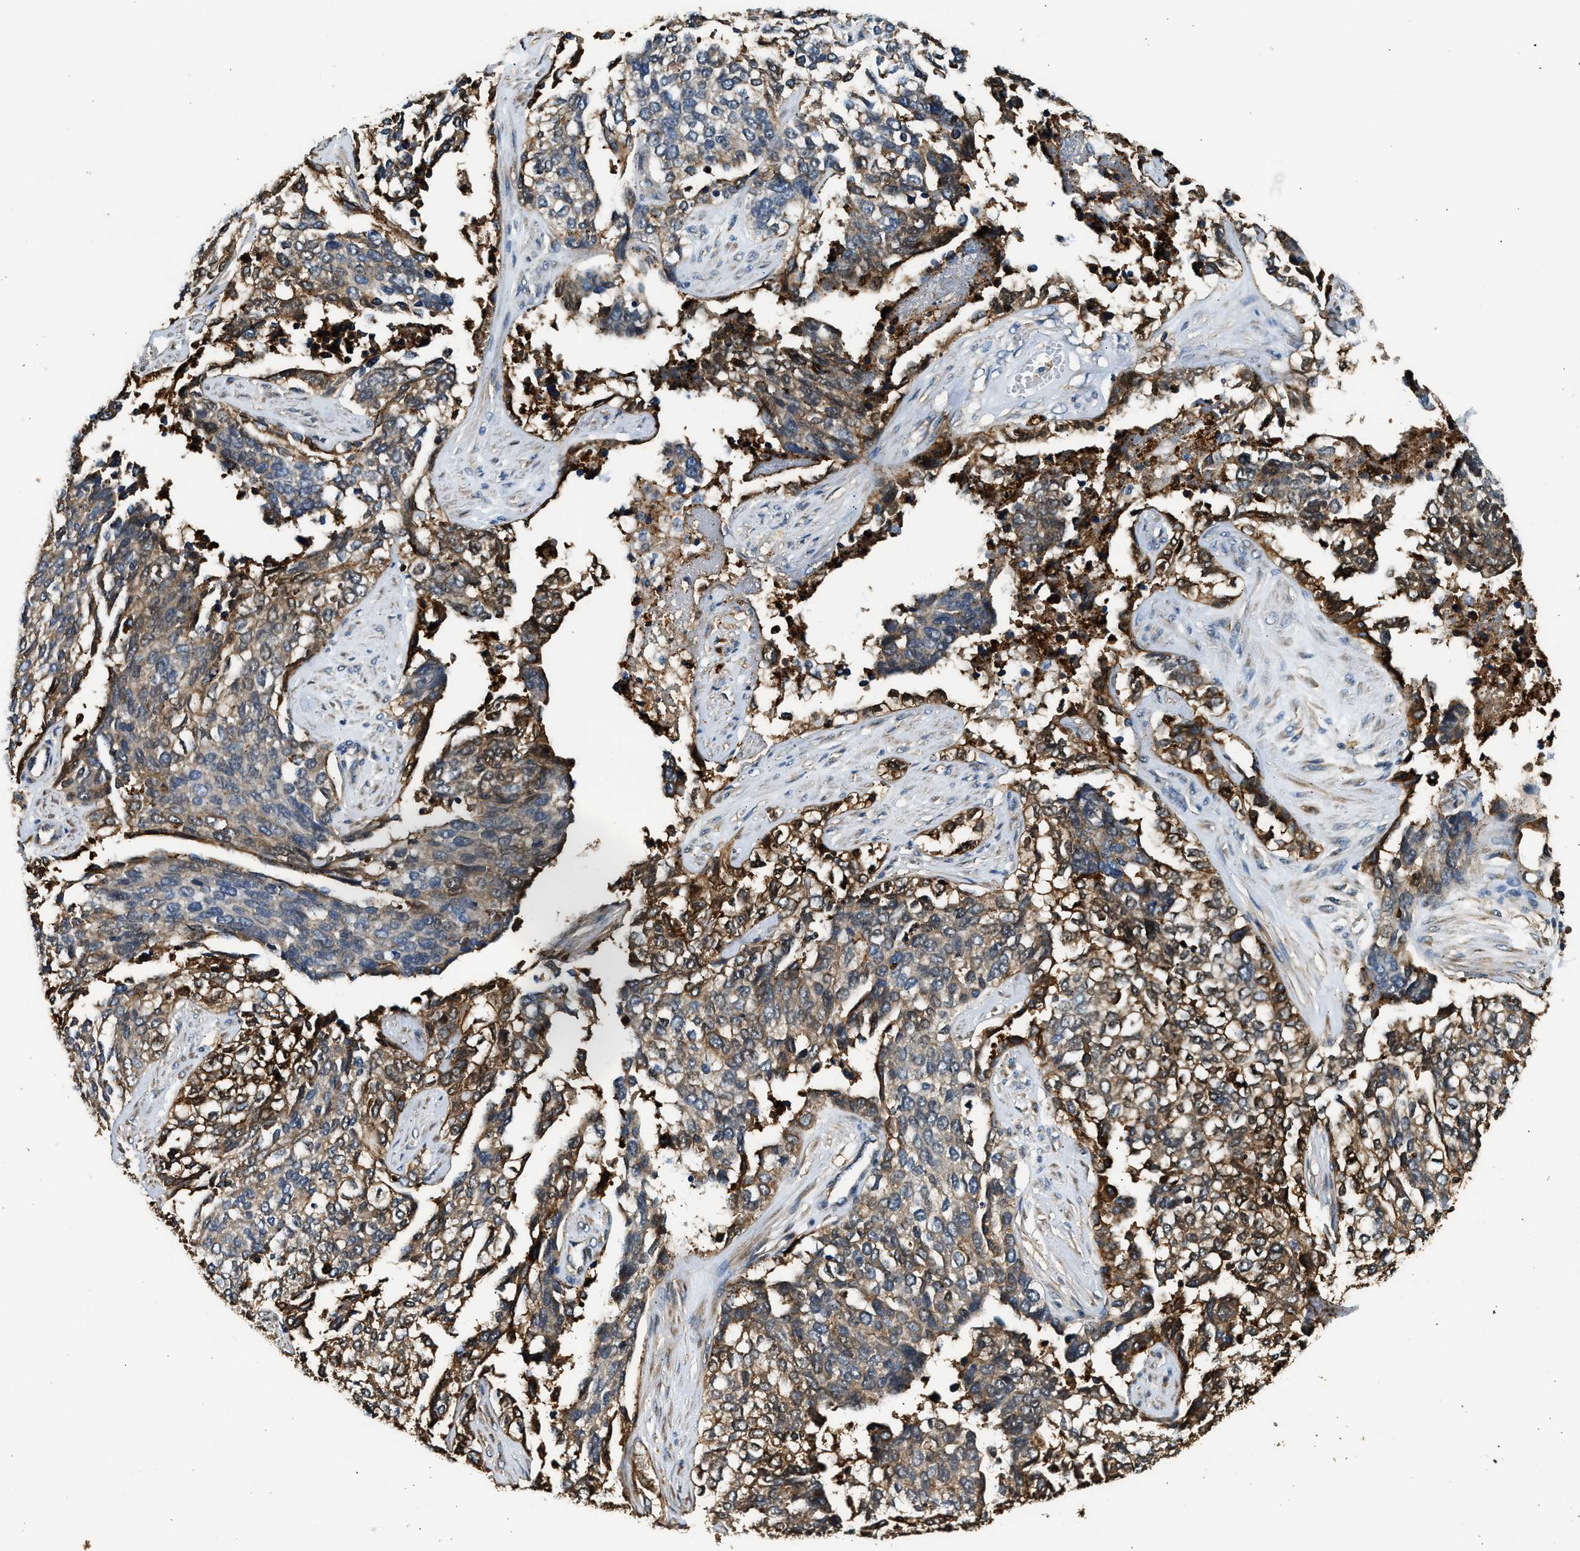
{"staining": {"intensity": "moderate", "quantity": "25%-75%", "location": "cytoplasmic/membranous"}, "tissue": "ovarian cancer", "cell_type": "Tumor cells", "image_type": "cancer", "snomed": [{"axis": "morphology", "description": "Cystadenocarcinoma, serous, NOS"}, {"axis": "topography", "description": "Ovary"}], "caption": "This is an image of immunohistochemistry (IHC) staining of serous cystadenocarcinoma (ovarian), which shows moderate staining in the cytoplasmic/membranous of tumor cells.", "gene": "ANXA3", "patient": {"sex": "female", "age": 44}}